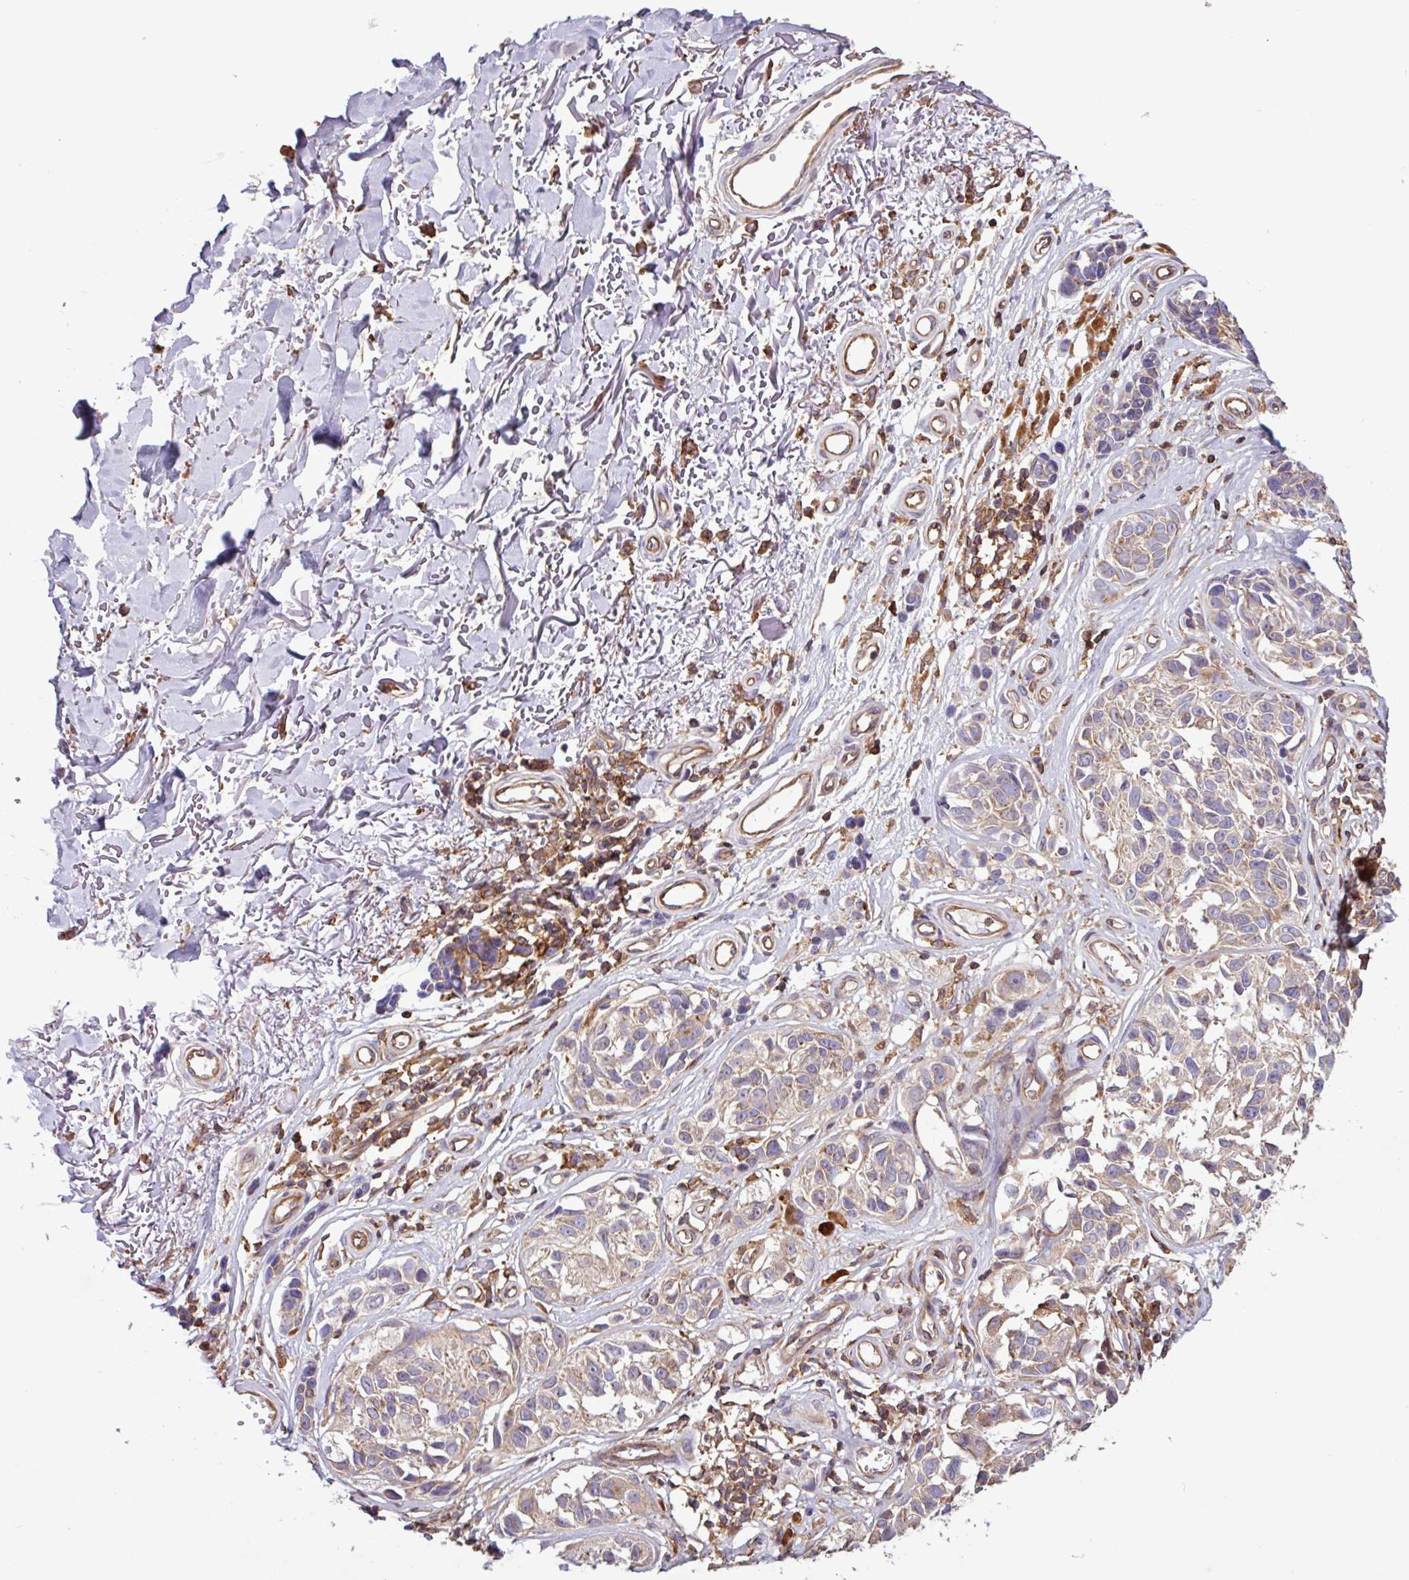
{"staining": {"intensity": "moderate", "quantity": "<25%", "location": "cytoplasmic/membranous"}, "tissue": "melanoma", "cell_type": "Tumor cells", "image_type": "cancer", "snomed": [{"axis": "morphology", "description": "Malignant melanoma, NOS"}, {"axis": "topography", "description": "Skin"}], "caption": "The photomicrograph shows immunohistochemical staining of malignant melanoma. There is moderate cytoplasmic/membranous staining is appreciated in about <25% of tumor cells. Nuclei are stained in blue.", "gene": "ACTR3", "patient": {"sex": "male", "age": 73}}